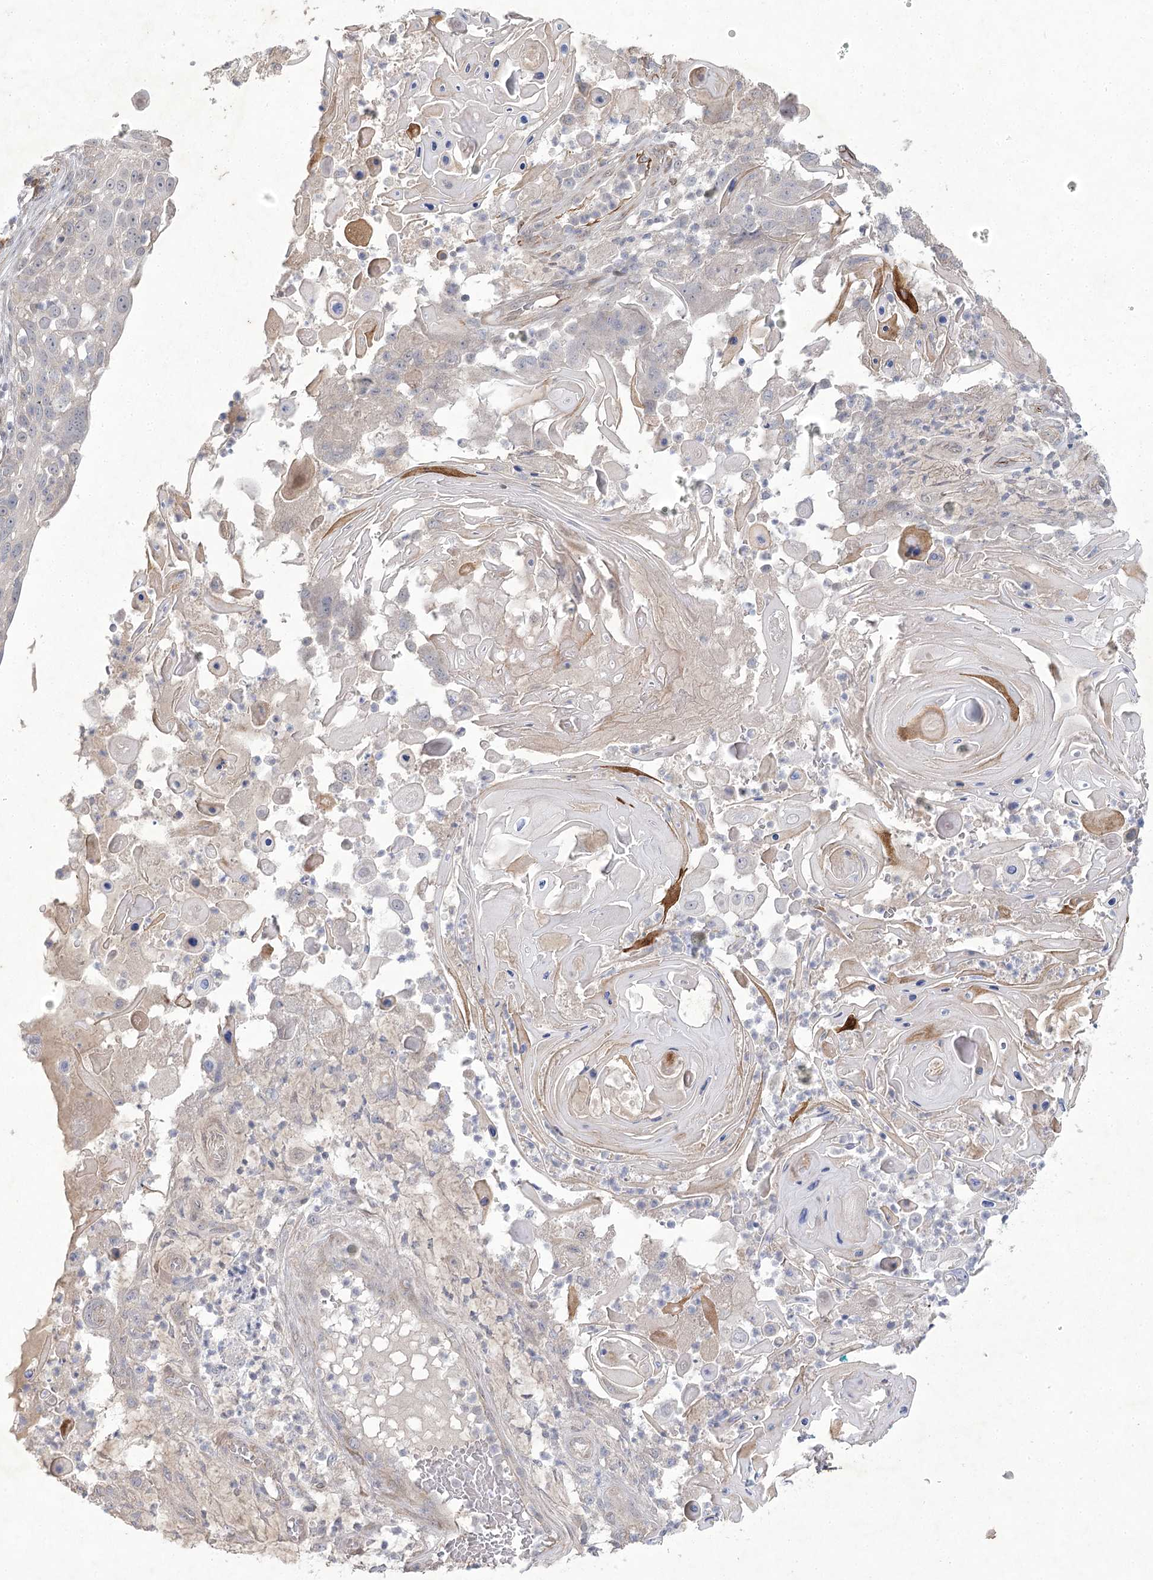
{"staining": {"intensity": "weak", "quantity": "<25%", "location": "nuclear"}, "tissue": "skin cancer", "cell_type": "Tumor cells", "image_type": "cancer", "snomed": [{"axis": "morphology", "description": "Squamous cell carcinoma, NOS"}, {"axis": "topography", "description": "Skin"}], "caption": "Tumor cells are negative for protein expression in human skin cancer (squamous cell carcinoma). The staining was performed using DAB (3,3'-diaminobenzidine) to visualize the protein expression in brown, while the nuclei were stained in blue with hematoxylin (Magnification: 20x).", "gene": "AMTN", "patient": {"sex": "female", "age": 44}}